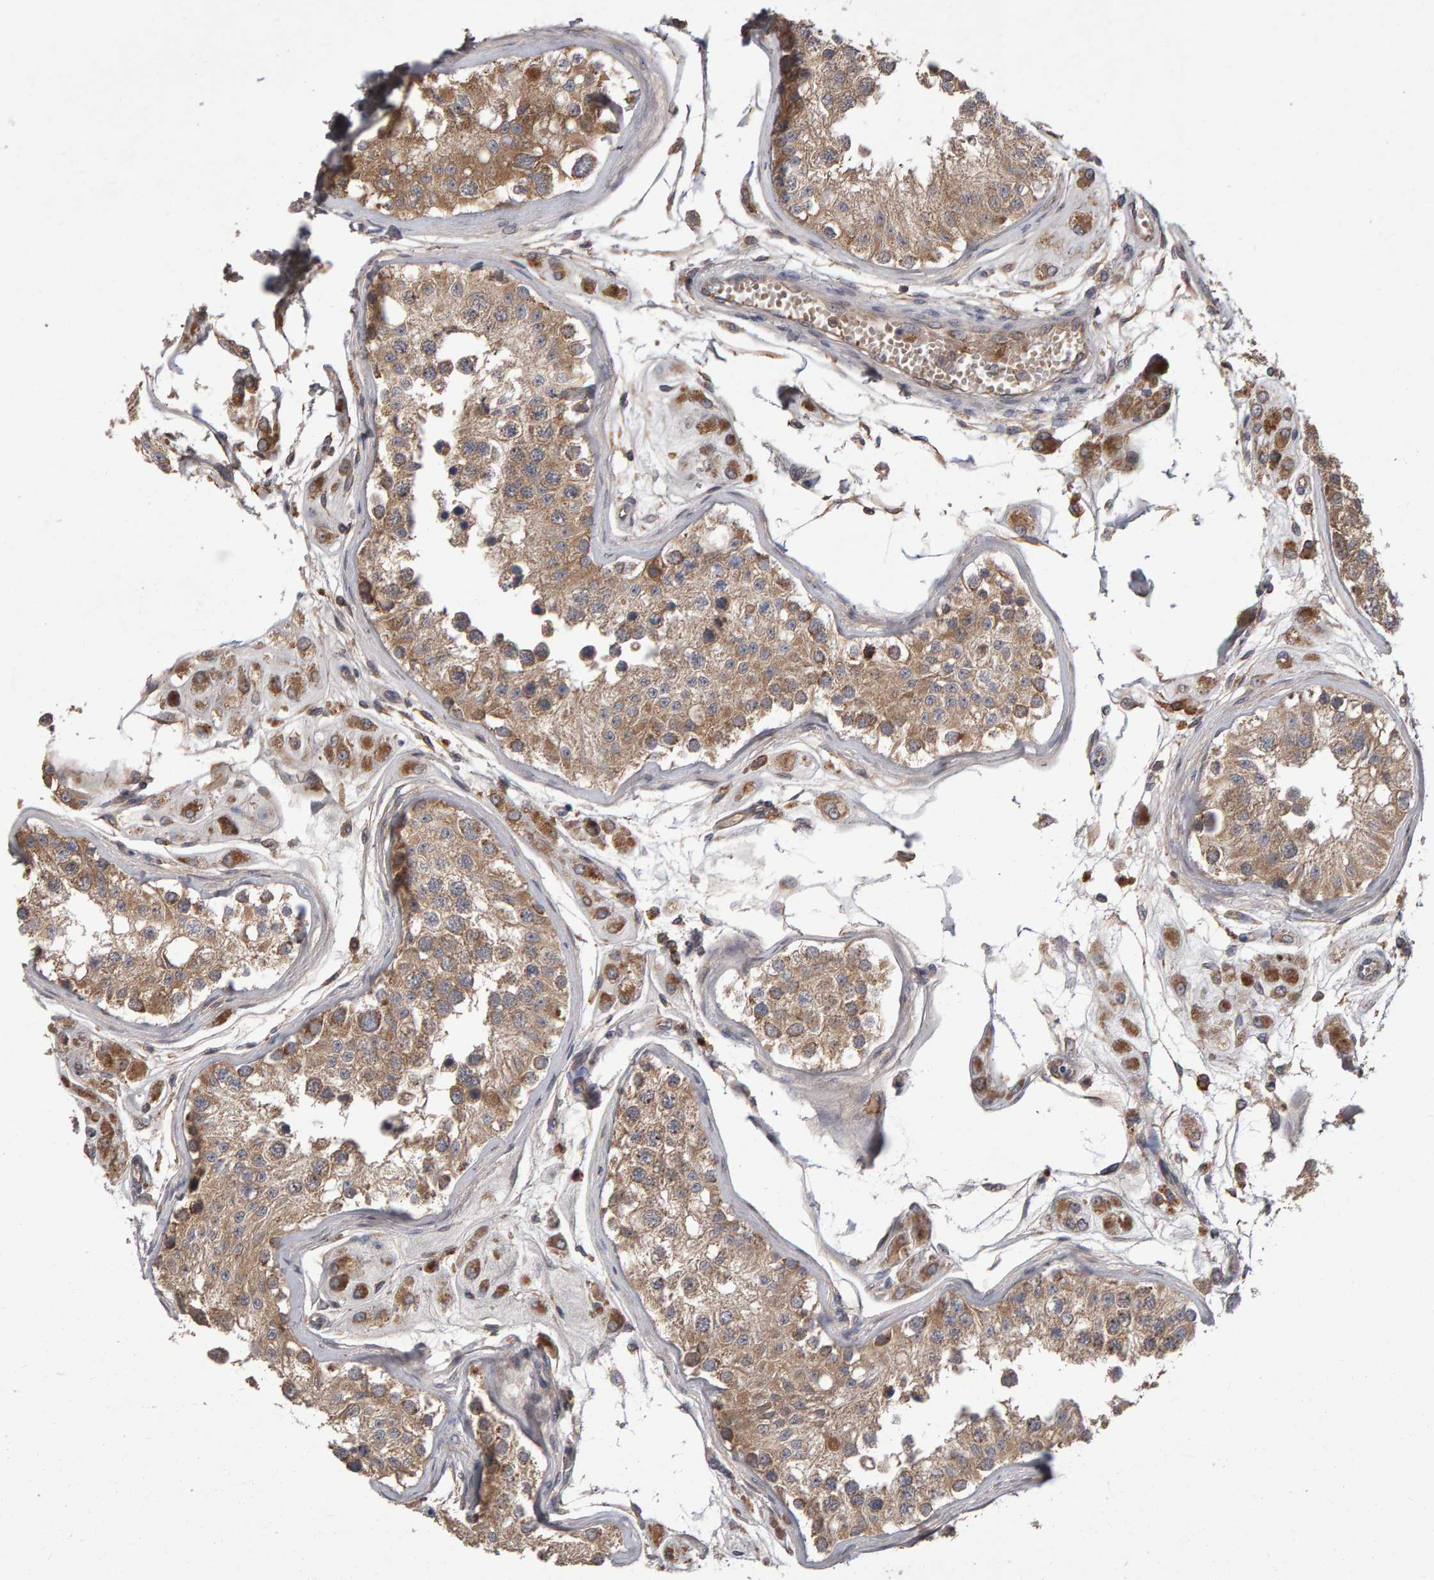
{"staining": {"intensity": "moderate", "quantity": ">75%", "location": "cytoplasmic/membranous"}, "tissue": "testis", "cell_type": "Cells in seminiferous ducts", "image_type": "normal", "snomed": [{"axis": "morphology", "description": "Normal tissue, NOS"}, {"axis": "morphology", "description": "Adenocarcinoma, metastatic, NOS"}, {"axis": "topography", "description": "Testis"}], "caption": "Moderate cytoplasmic/membranous protein expression is identified in about >75% of cells in seminiferous ducts in testis.", "gene": "PGS1", "patient": {"sex": "male", "age": 26}}